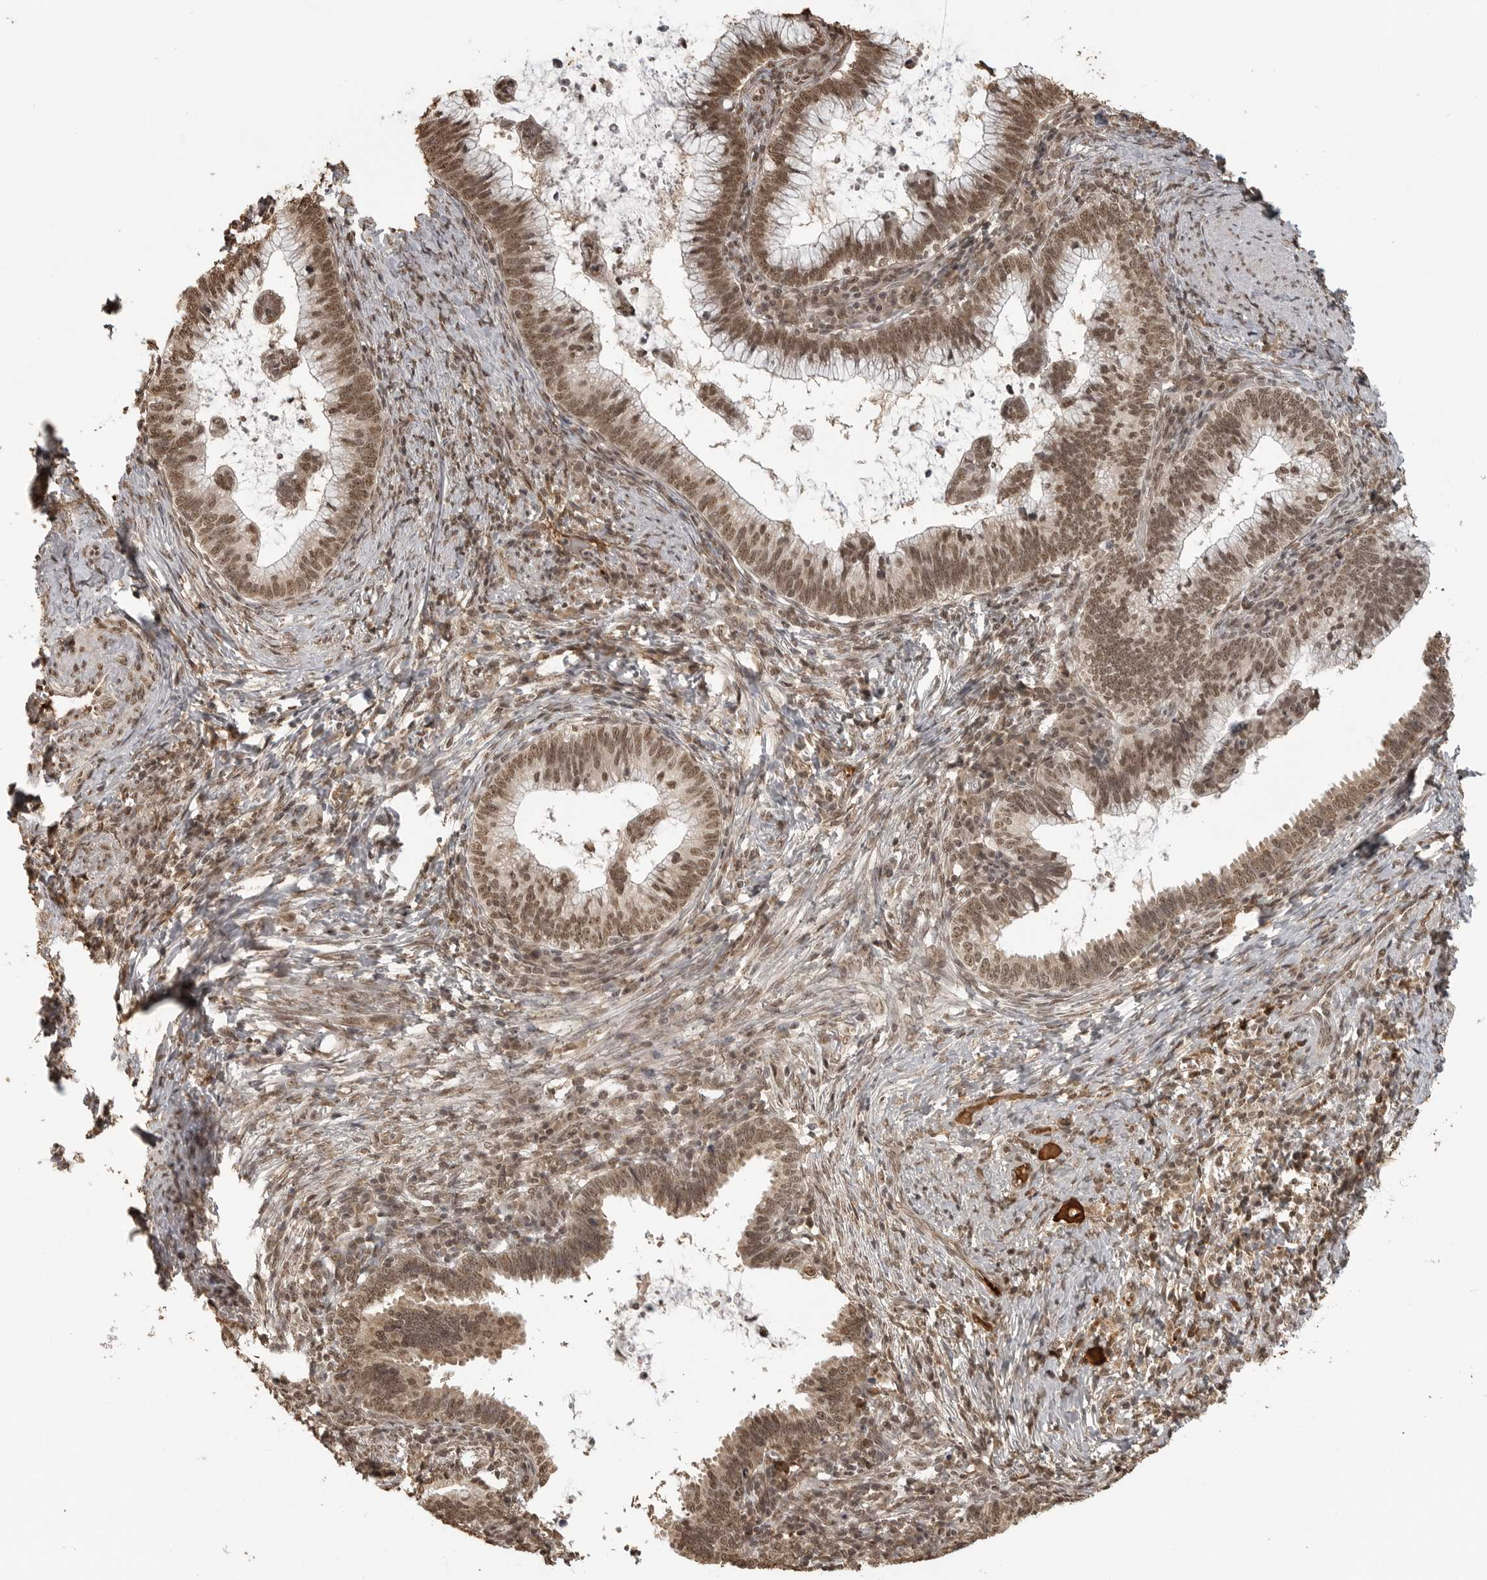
{"staining": {"intensity": "moderate", "quantity": ">75%", "location": "nuclear"}, "tissue": "cervical cancer", "cell_type": "Tumor cells", "image_type": "cancer", "snomed": [{"axis": "morphology", "description": "Adenocarcinoma, NOS"}, {"axis": "topography", "description": "Cervix"}], "caption": "This histopathology image demonstrates immunohistochemistry (IHC) staining of cervical cancer, with medium moderate nuclear staining in about >75% of tumor cells.", "gene": "CLOCK", "patient": {"sex": "female", "age": 36}}